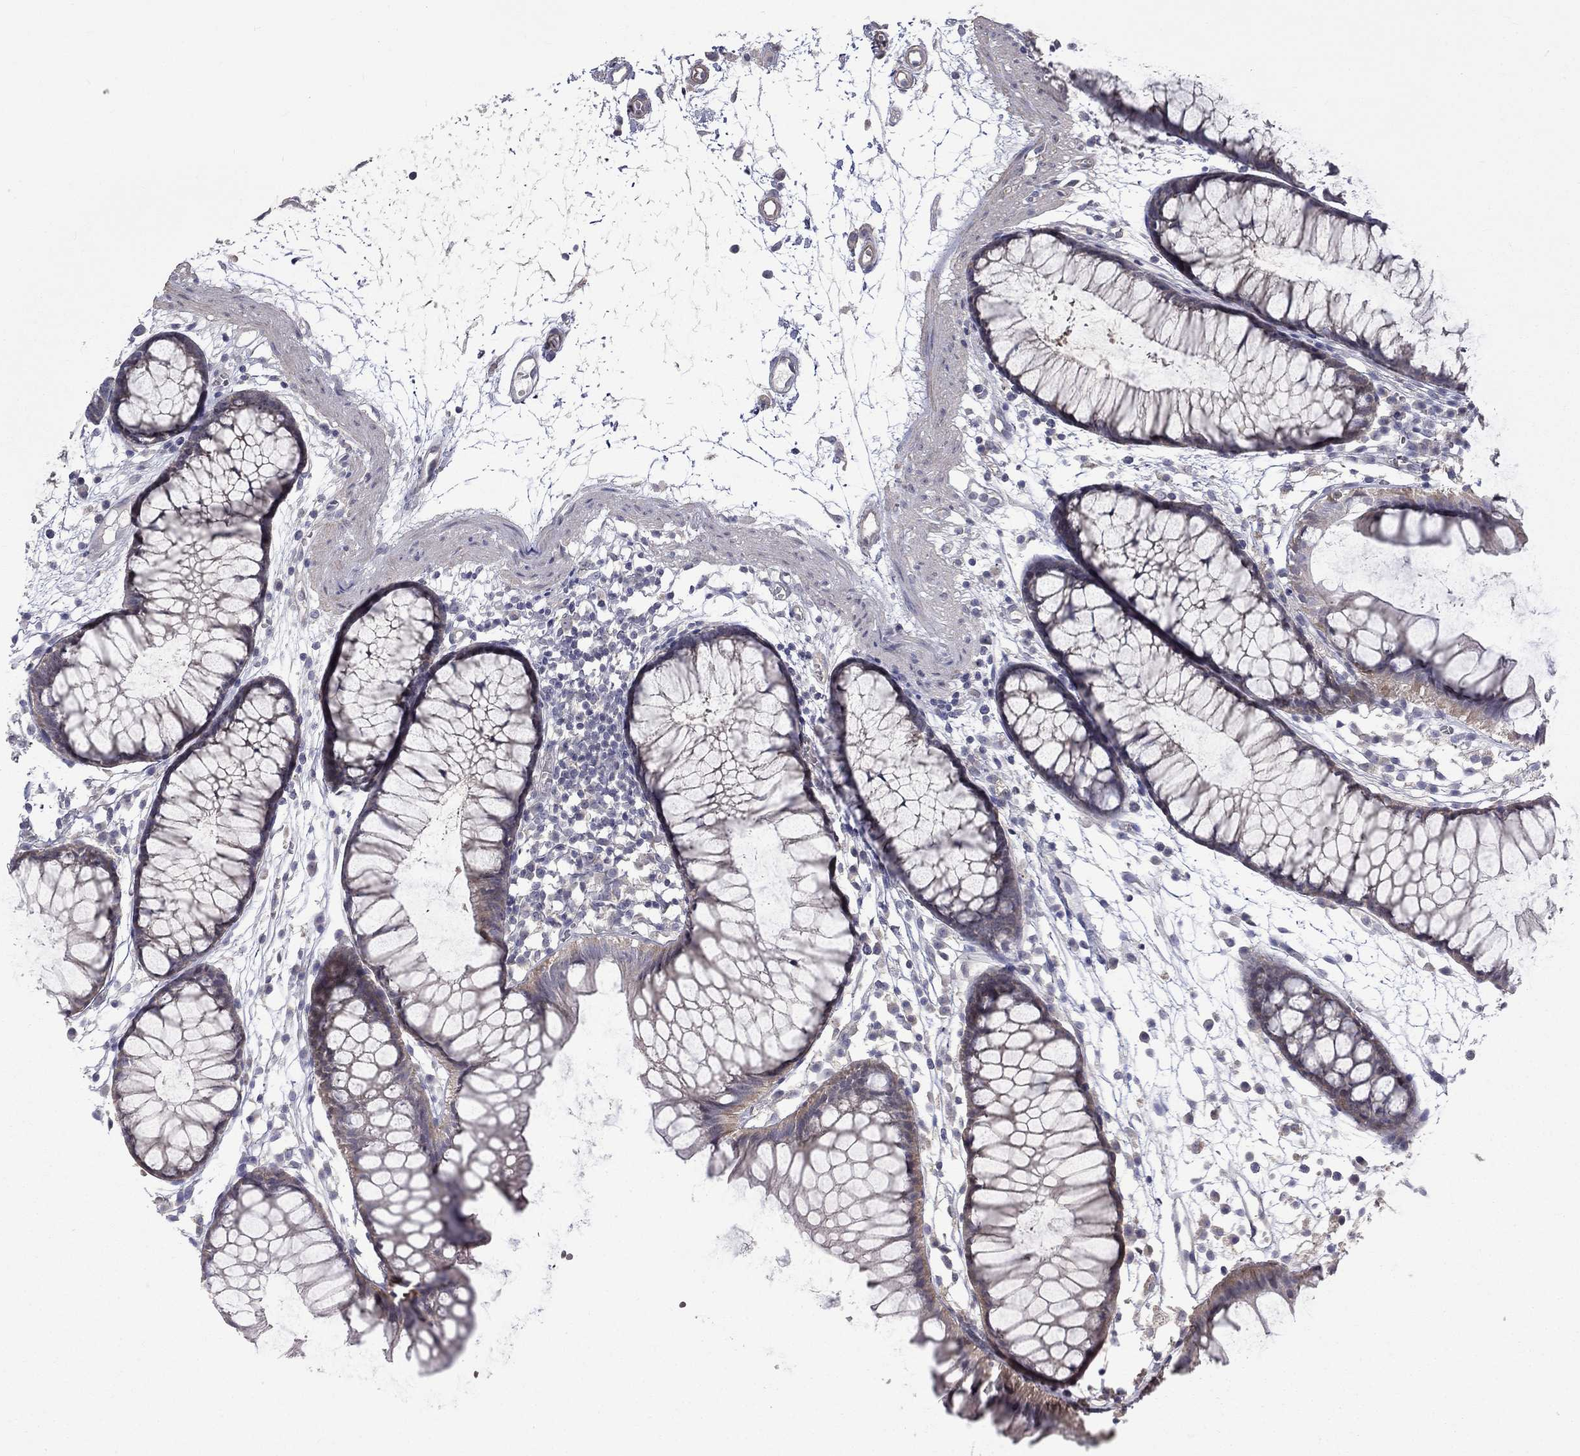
{"staining": {"intensity": "negative", "quantity": "none", "location": "none"}, "tissue": "colon", "cell_type": "Endothelial cells", "image_type": "normal", "snomed": [{"axis": "morphology", "description": "Normal tissue, NOS"}, {"axis": "morphology", "description": "Adenocarcinoma, NOS"}, {"axis": "topography", "description": "Colon"}], "caption": "High power microscopy histopathology image of an immunohistochemistry (IHC) histopathology image of unremarkable colon, revealing no significant staining in endothelial cells.", "gene": "SLC39A14", "patient": {"sex": "male", "age": 65}}